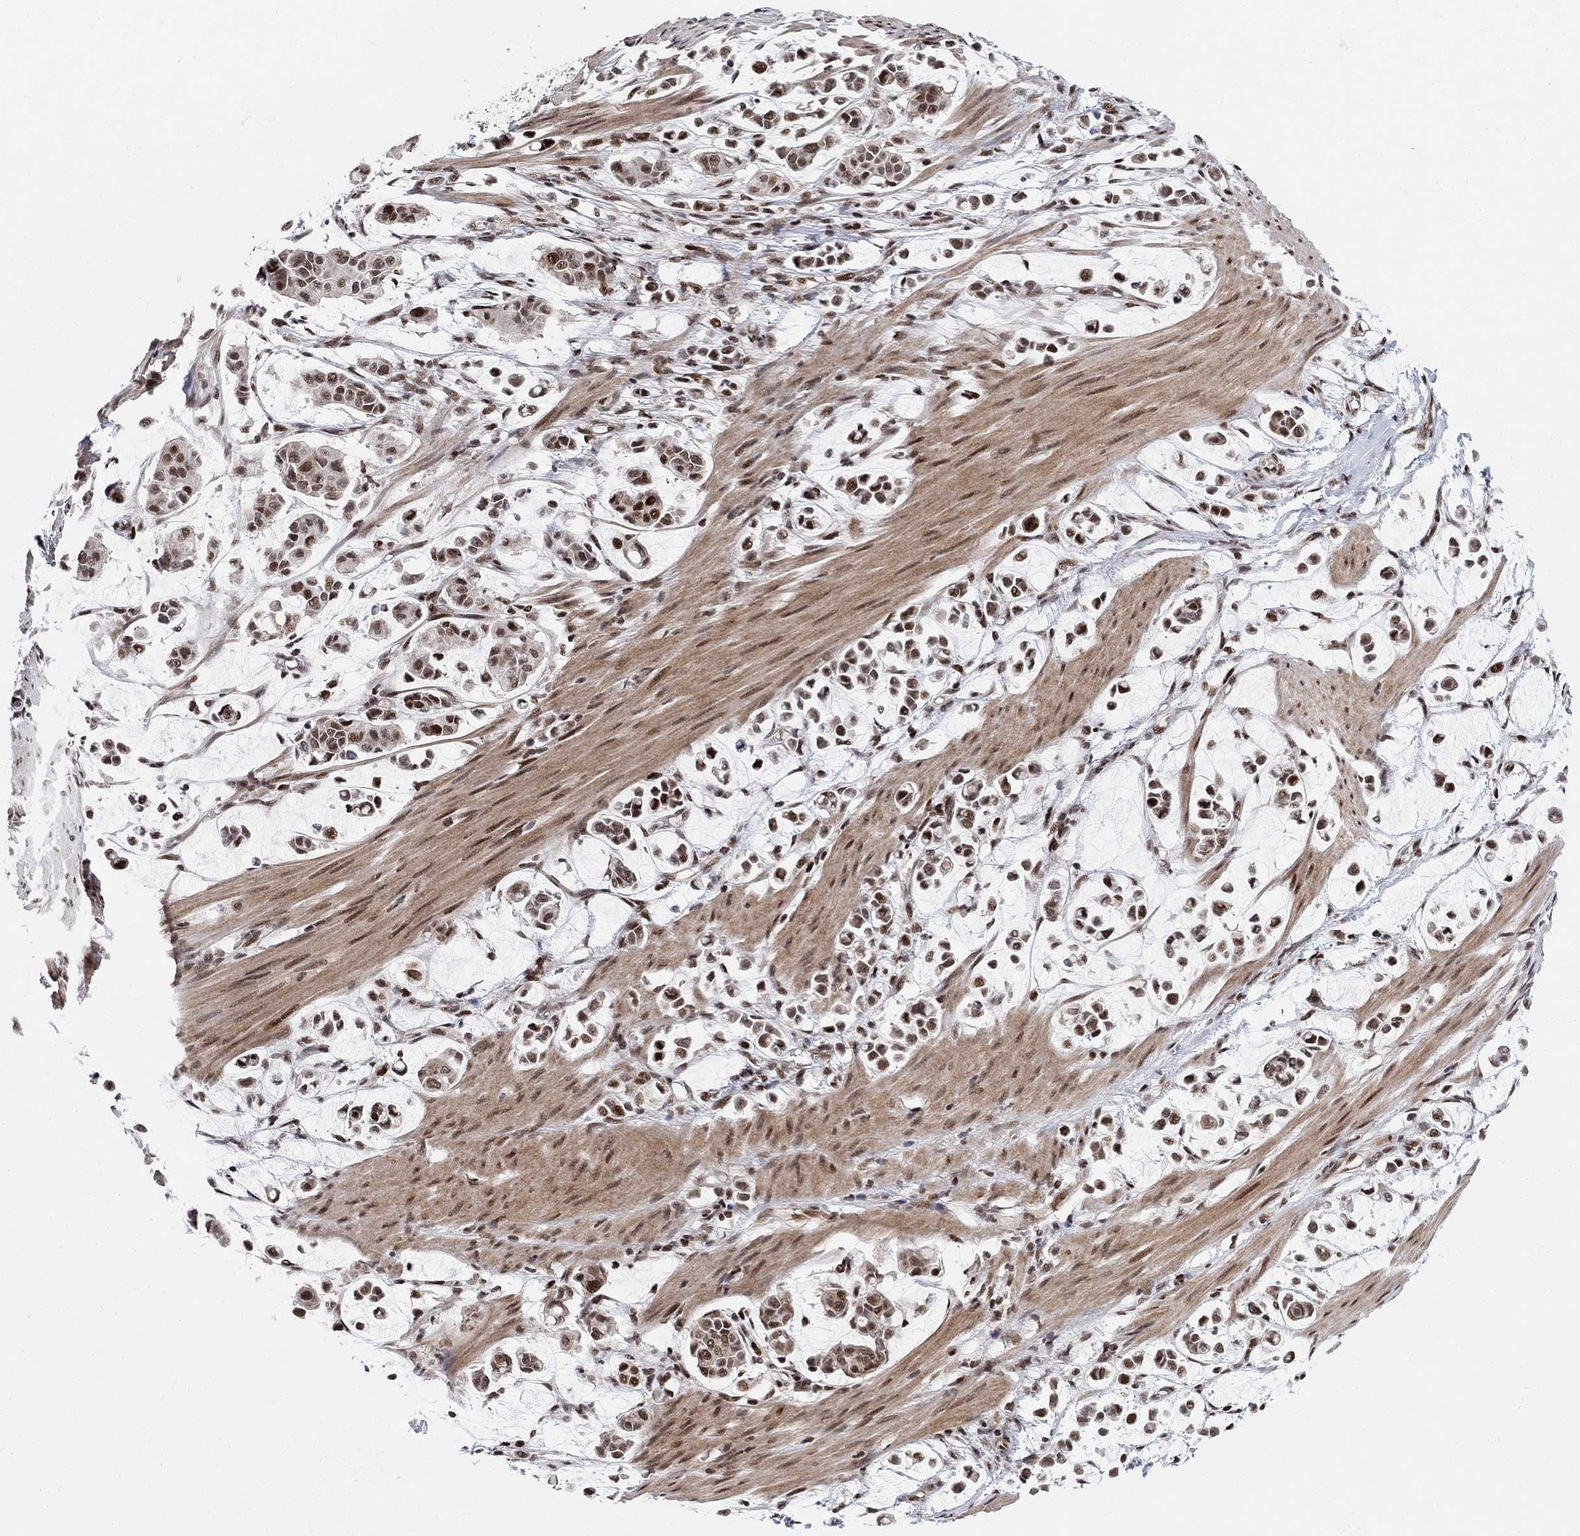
{"staining": {"intensity": "strong", "quantity": "25%-75%", "location": "nuclear"}, "tissue": "stomach cancer", "cell_type": "Tumor cells", "image_type": "cancer", "snomed": [{"axis": "morphology", "description": "Adenocarcinoma, NOS"}, {"axis": "topography", "description": "Stomach"}], "caption": "Immunohistochemical staining of stomach cancer displays high levels of strong nuclear protein positivity in approximately 25%-75% of tumor cells. The protein is shown in brown color, while the nuclei are stained blue.", "gene": "E4F1", "patient": {"sex": "male", "age": 82}}